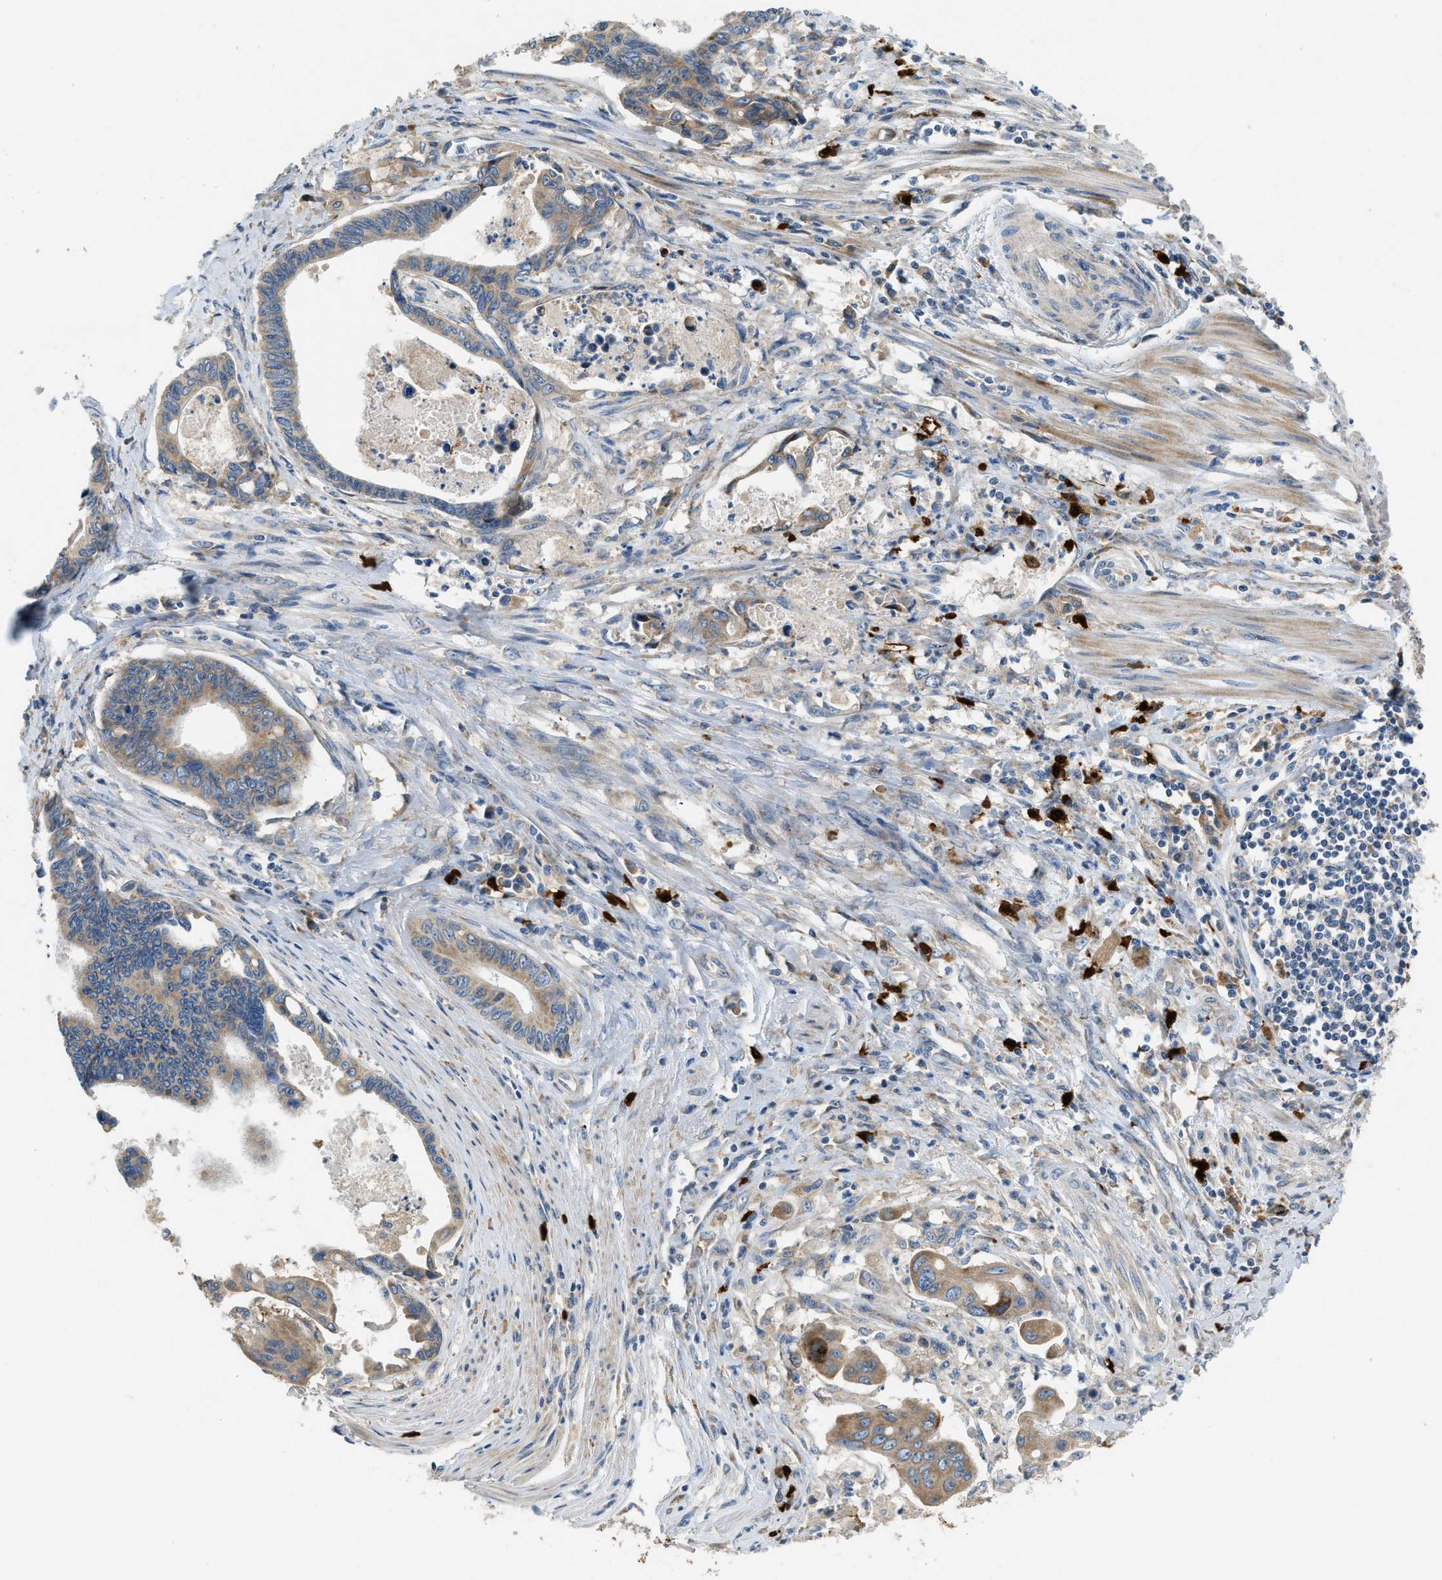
{"staining": {"intensity": "moderate", "quantity": ">75%", "location": "cytoplasmic/membranous"}, "tissue": "pancreatic cancer", "cell_type": "Tumor cells", "image_type": "cancer", "snomed": [{"axis": "morphology", "description": "Adenocarcinoma, NOS"}, {"axis": "topography", "description": "Pancreas"}], "caption": "Pancreatic cancer (adenocarcinoma) tissue demonstrates moderate cytoplasmic/membranous positivity in about >75% of tumor cells, visualized by immunohistochemistry.", "gene": "TMEM68", "patient": {"sex": "female", "age": 70}}